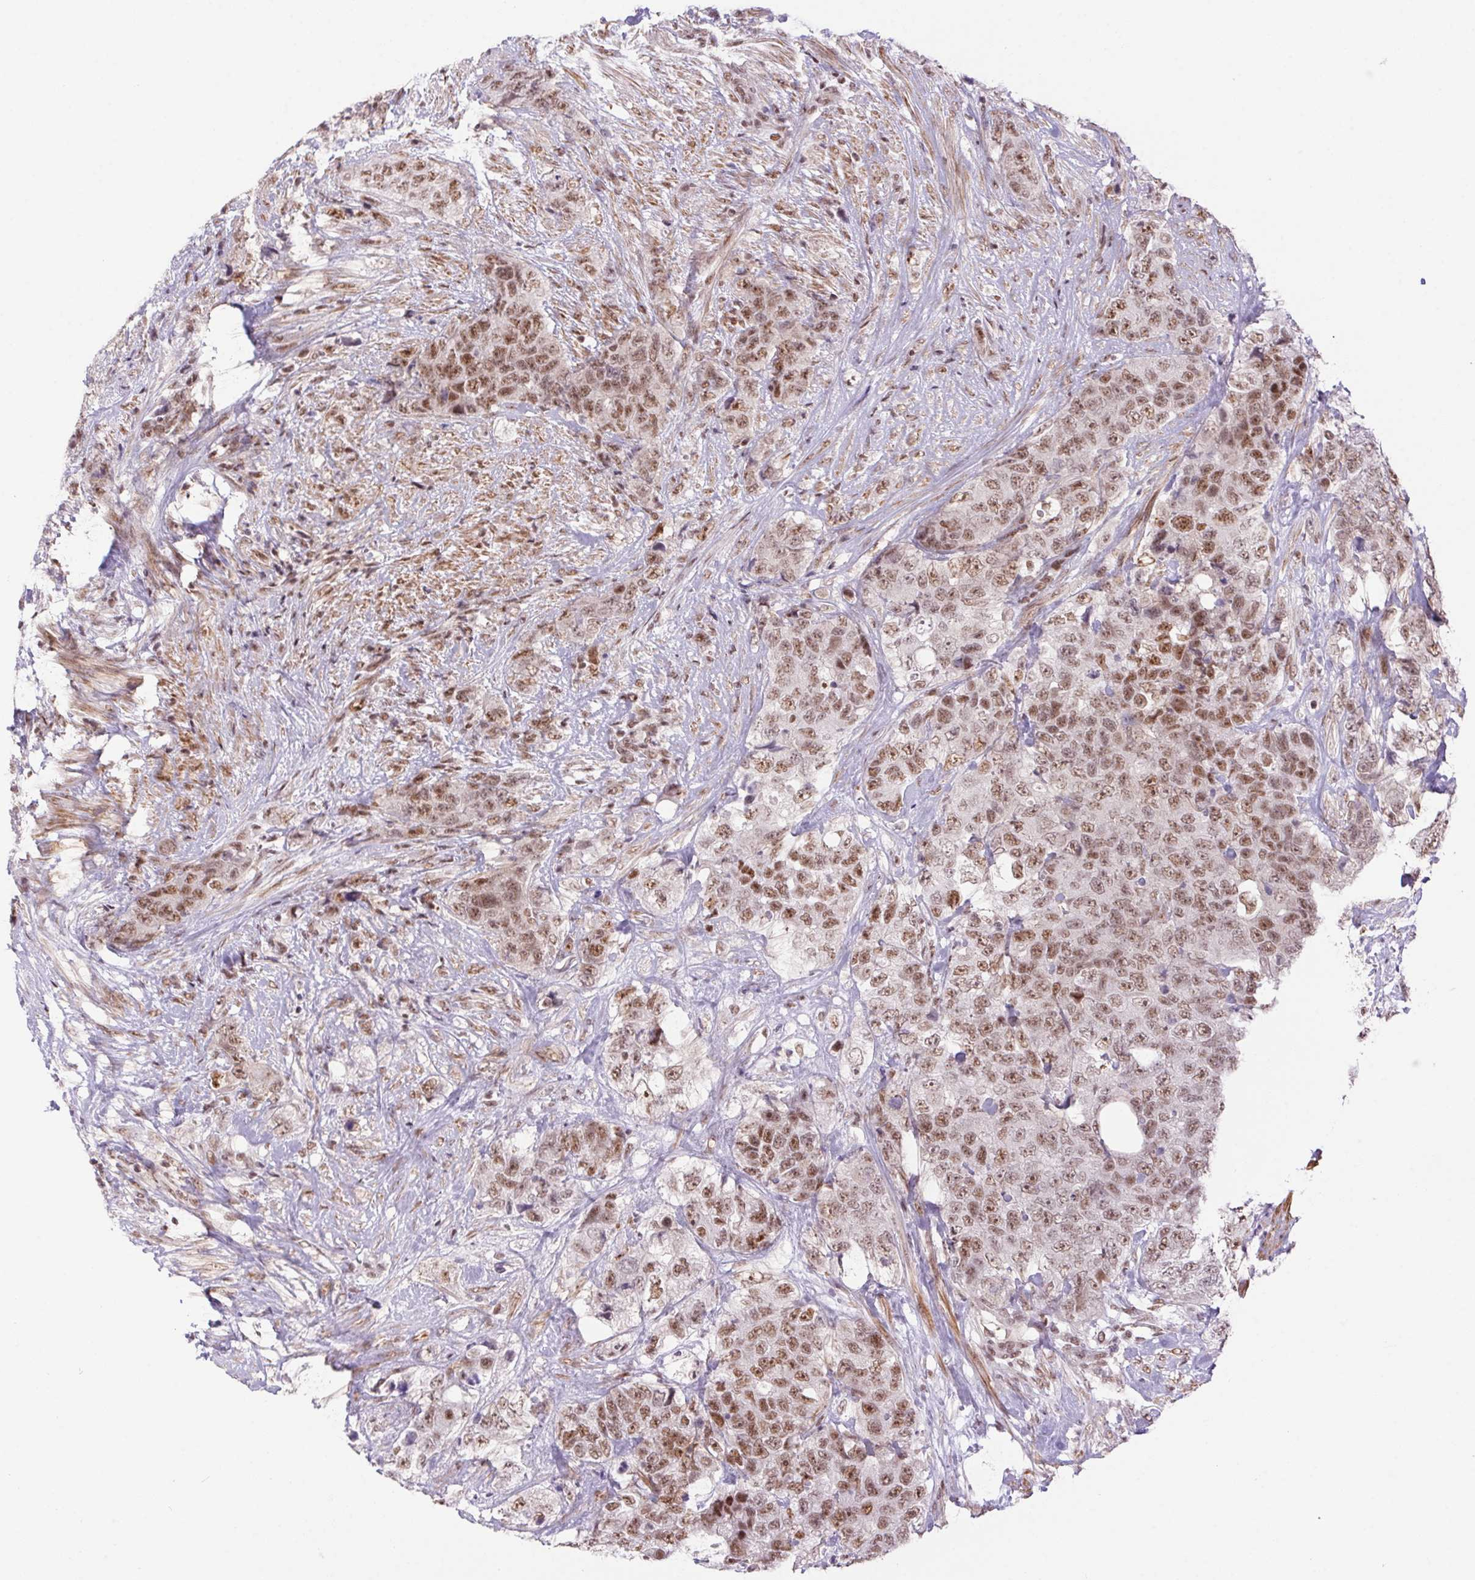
{"staining": {"intensity": "moderate", "quantity": ">75%", "location": "nuclear"}, "tissue": "urothelial cancer", "cell_type": "Tumor cells", "image_type": "cancer", "snomed": [{"axis": "morphology", "description": "Urothelial carcinoma, High grade"}, {"axis": "topography", "description": "Urinary bladder"}], "caption": "IHC (DAB) staining of urothelial cancer demonstrates moderate nuclear protein staining in about >75% of tumor cells. The protein of interest is shown in brown color, while the nuclei are stained blue.", "gene": "DDX17", "patient": {"sex": "female", "age": 78}}